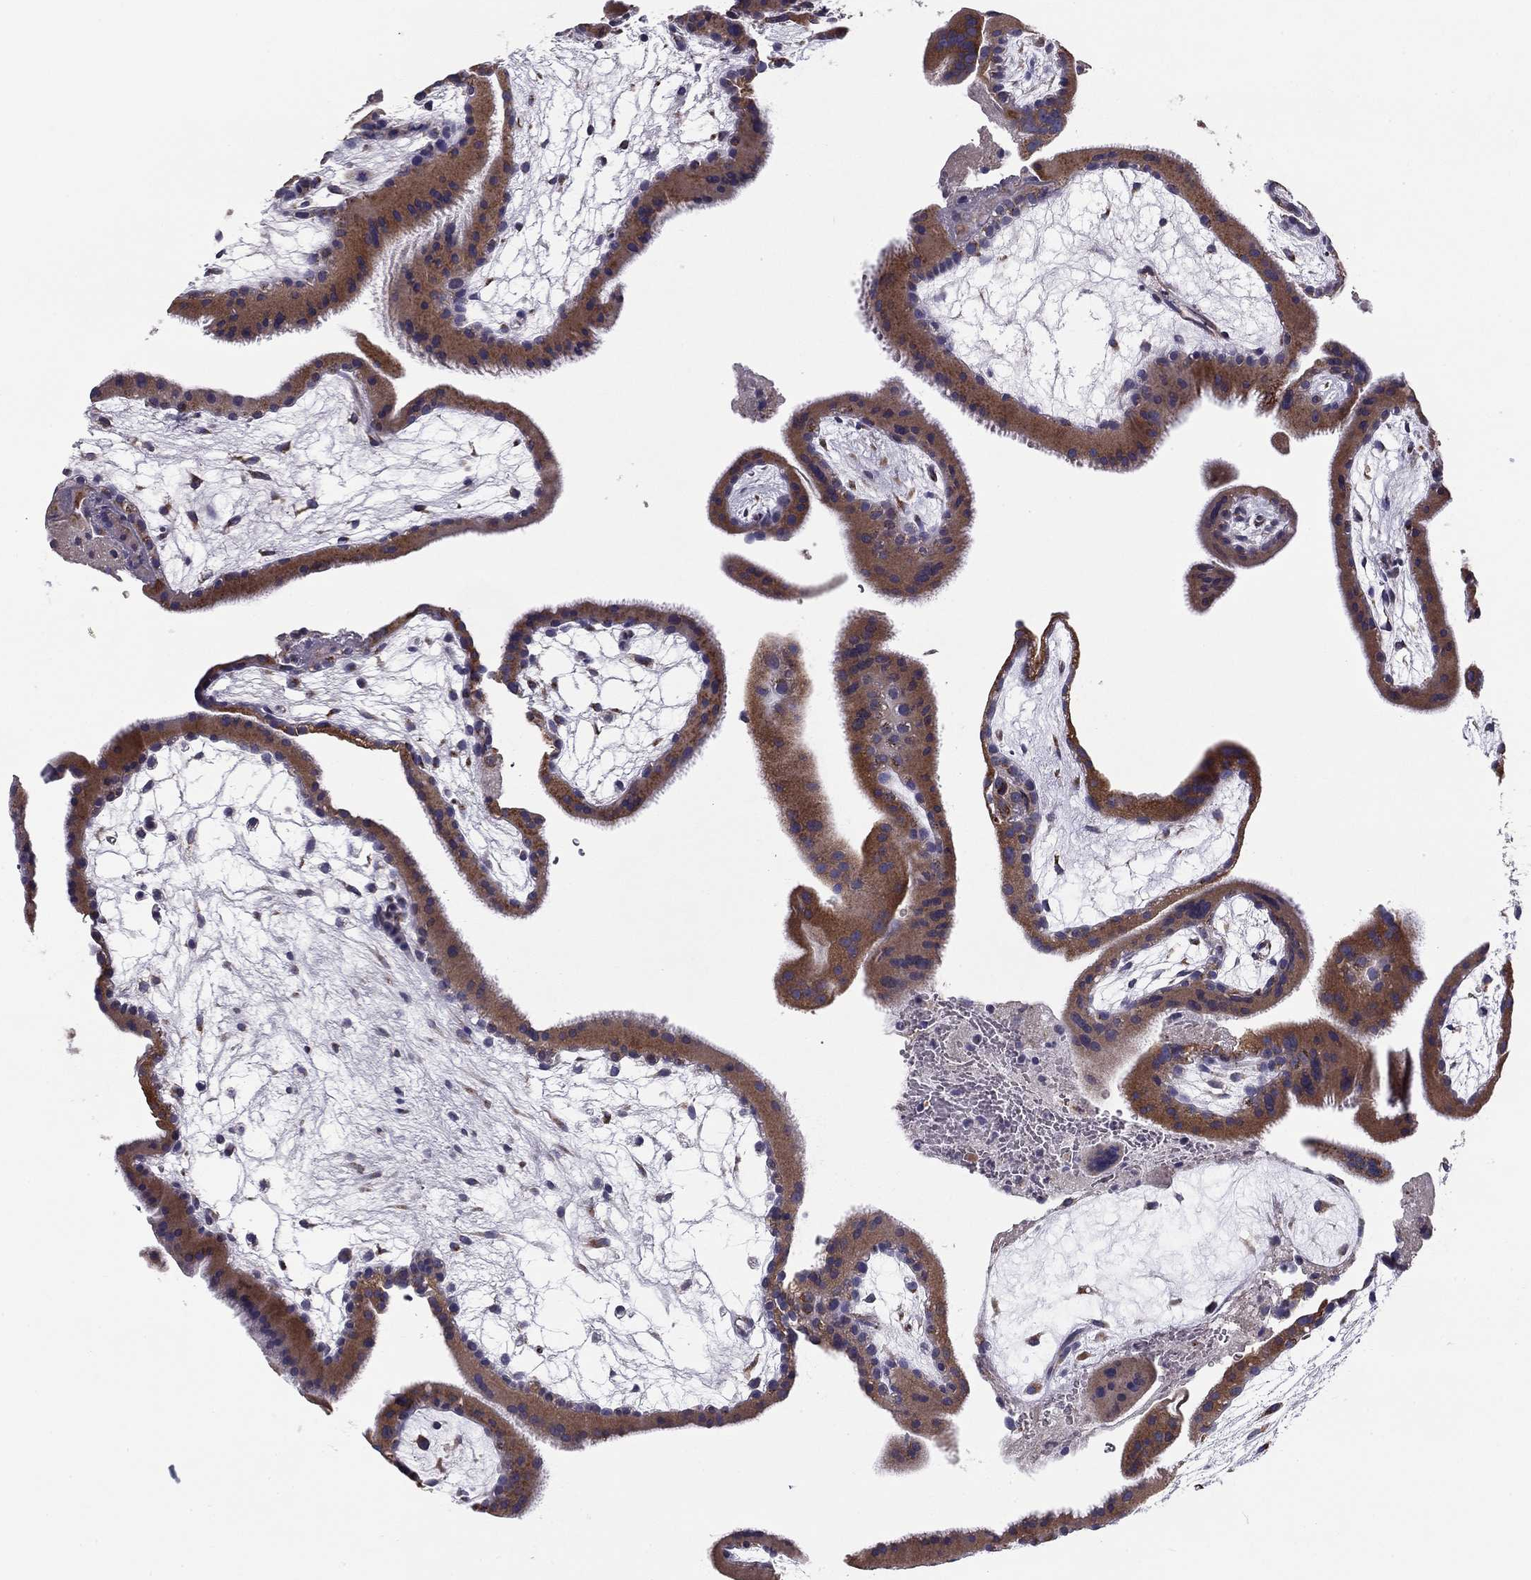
{"staining": {"intensity": "moderate", "quantity": "25%-75%", "location": "cytoplasmic/membranous"}, "tissue": "placenta", "cell_type": "Decidual cells", "image_type": "normal", "snomed": [{"axis": "morphology", "description": "Normal tissue, NOS"}, {"axis": "topography", "description": "Placenta"}], "caption": "Protein positivity by immunohistochemistry demonstrates moderate cytoplasmic/membranous positivity in approximately 25%-75% of decidual cells in benign placenta.", "gene": "TMED3", "patient": {"sex": "female", "age": 19}}